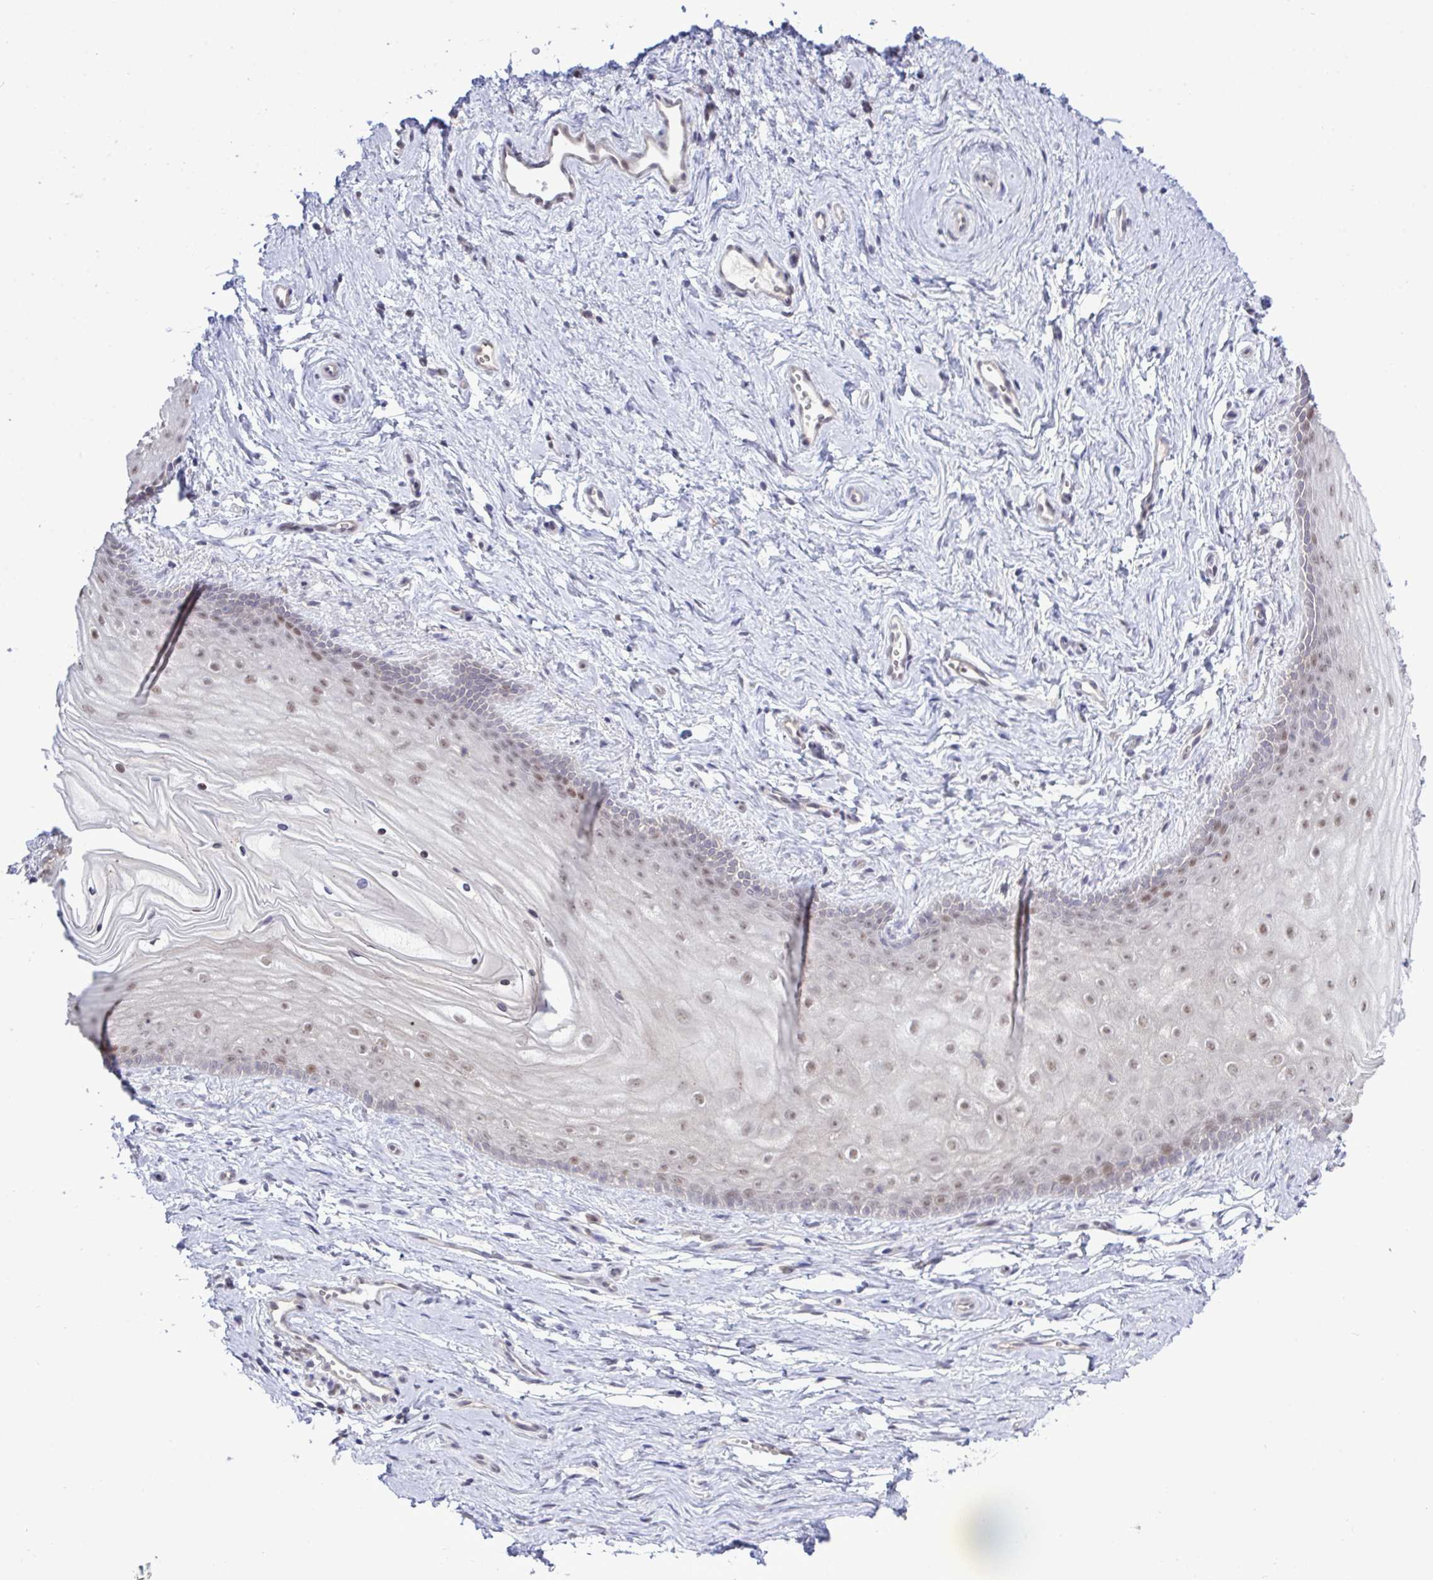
{"staining": {"intensity": "moderate", "quantity": "25%-75%", "location": "nuclear"}, "tissue": "vagina", "cell_type": "Squamous epithelial cells", "image_type": "normal", "snomed": [{"axis": "morphology", "description": "Normal tissue, NOS"}, {"axis": "topography", "description": "Vagina"}], "caption": "An image of vagina stained for a protein demonstrates moderate nuclear brown staining in squamous epithelial cells. The staining is performed using DAB brown chromogen to label protein expression. The nuclei are counter-stained blue using hematoxylin.", "gene": "ZNF444", "patient": {"sex": "female", "age": 38}}